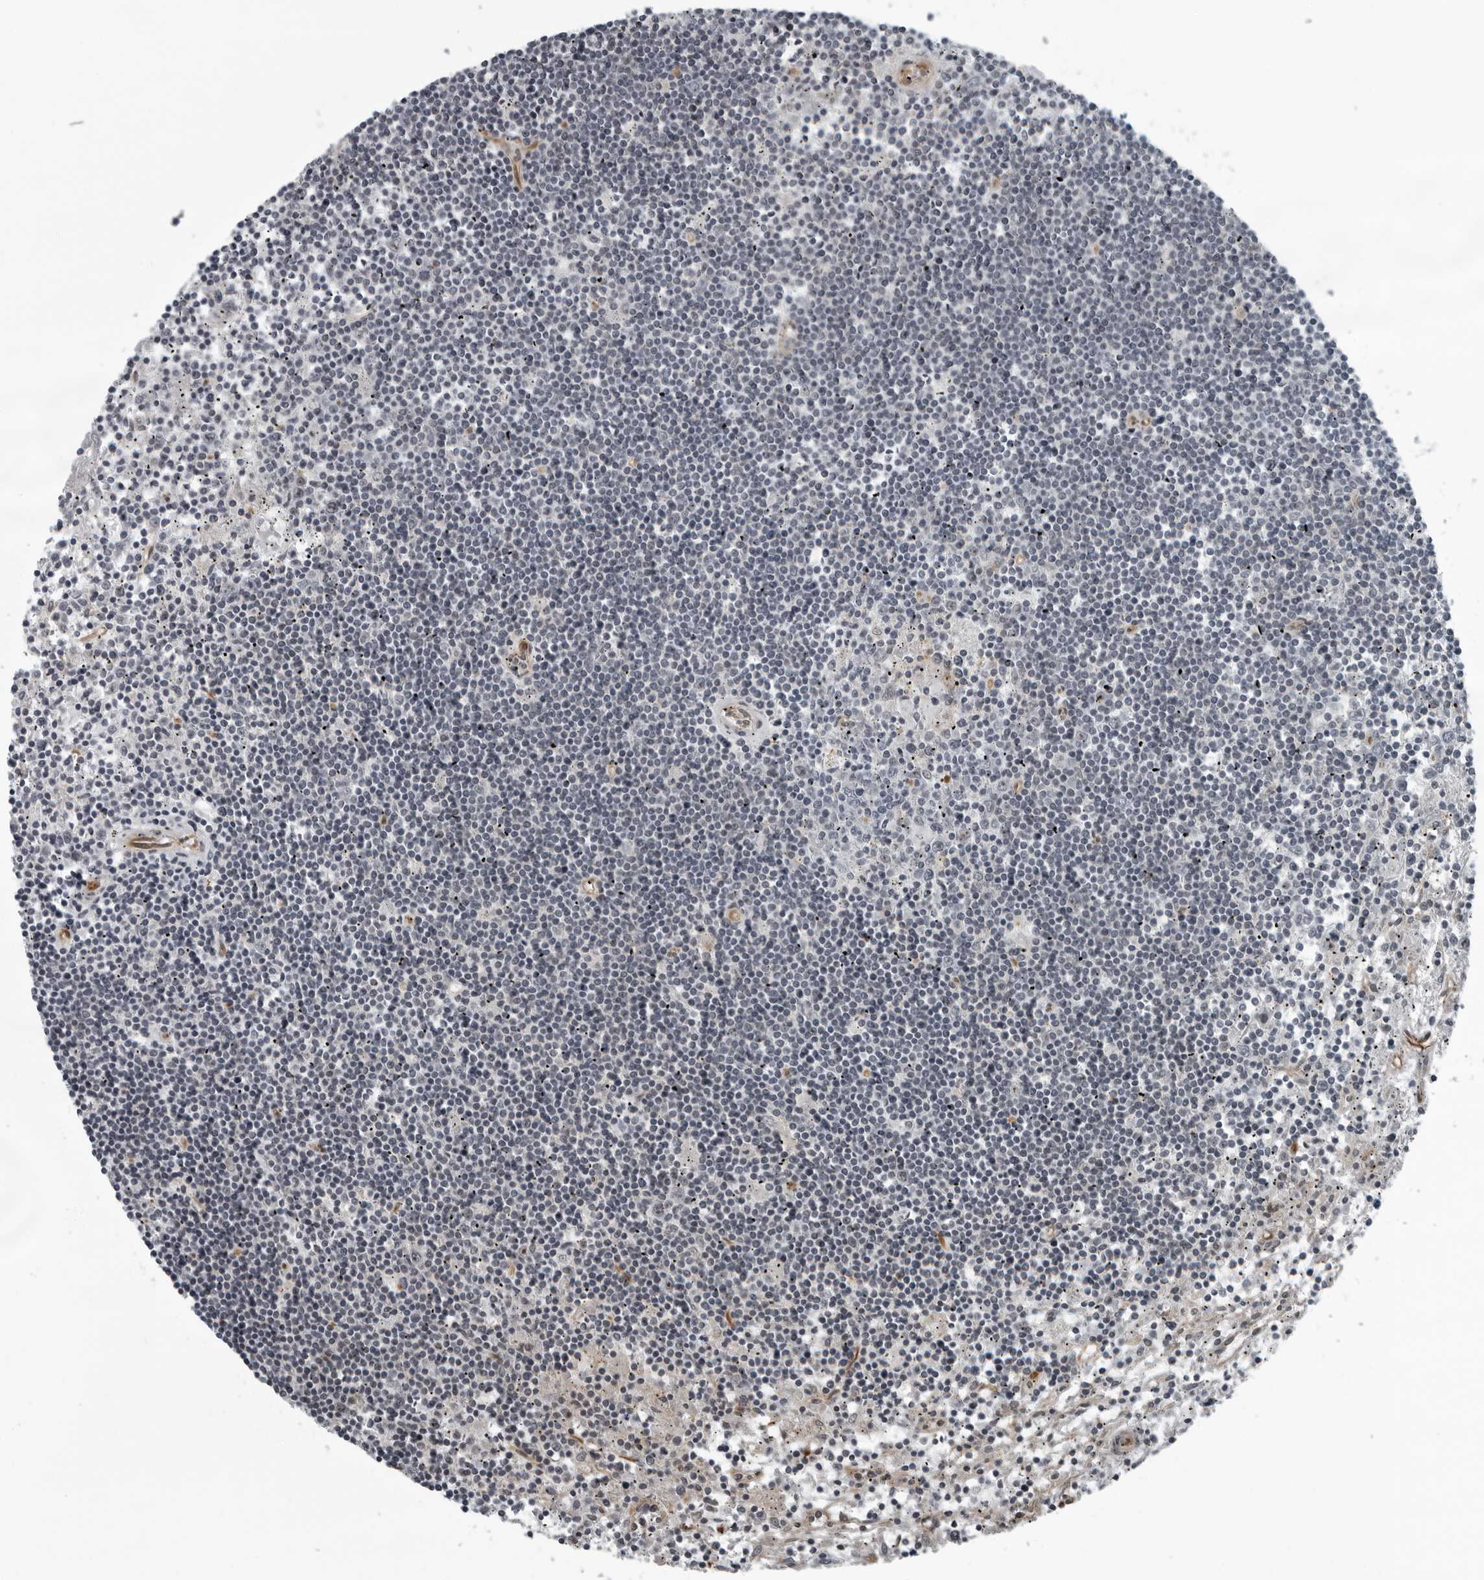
{"staining": {"intensity": "negative", "quantity": "none", "location": "none"}, "tissue": "lymphoma", "cell_type": "Tumor cells", "image_type": "cancer", "snomed": [{"axis": "morphology", "description": "Malignant lymphoma, non-Hodgkin's type, Low grade"}, {"axis": "topography", "description": "Spleen"}], "caption": "The image exhibits no staining of tumor cells in lymphoma.", "gene": "FAM102B", "patient": {"sex": "male", "age": 76}}